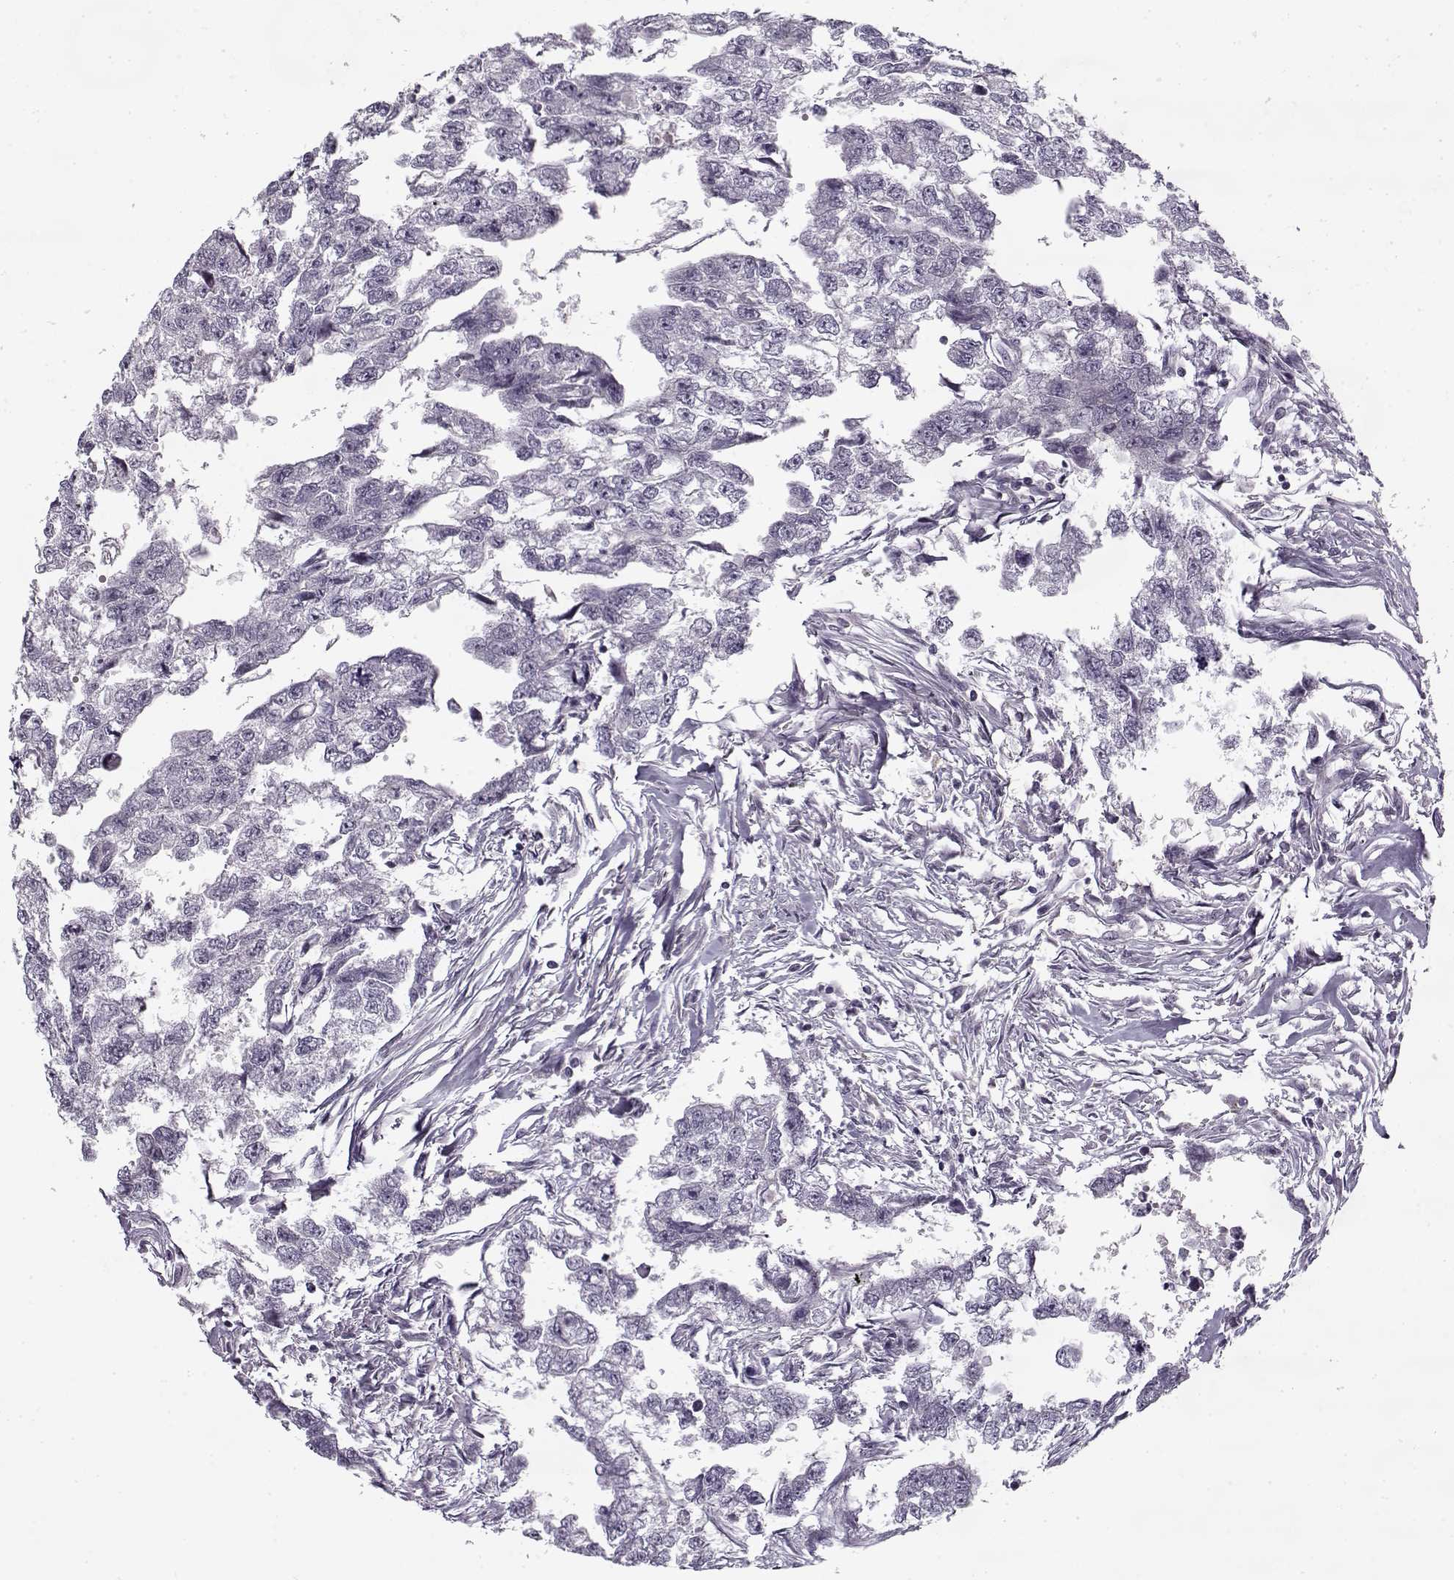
{"staining": {"intensity": "negative", "quantity": "none", "location": "none"}, "tissue": "testis cancer", "cell_type": "Tumor cells", "image_type": "cancer", "snomed": [{"axis": "morphology", "description": "Carcinoma, Embryonal, NOS"}, {"axis": "morphology", "description": "Teratoma, malignant, NOS"}, {"axis": "topography", "description": "Testis"}], "caption": "A micrograph of human testis malignant teratoma is negative for staining in tumor cells.", "gene": "PNMT", "patient": {"sex": "male", "age": 44}}